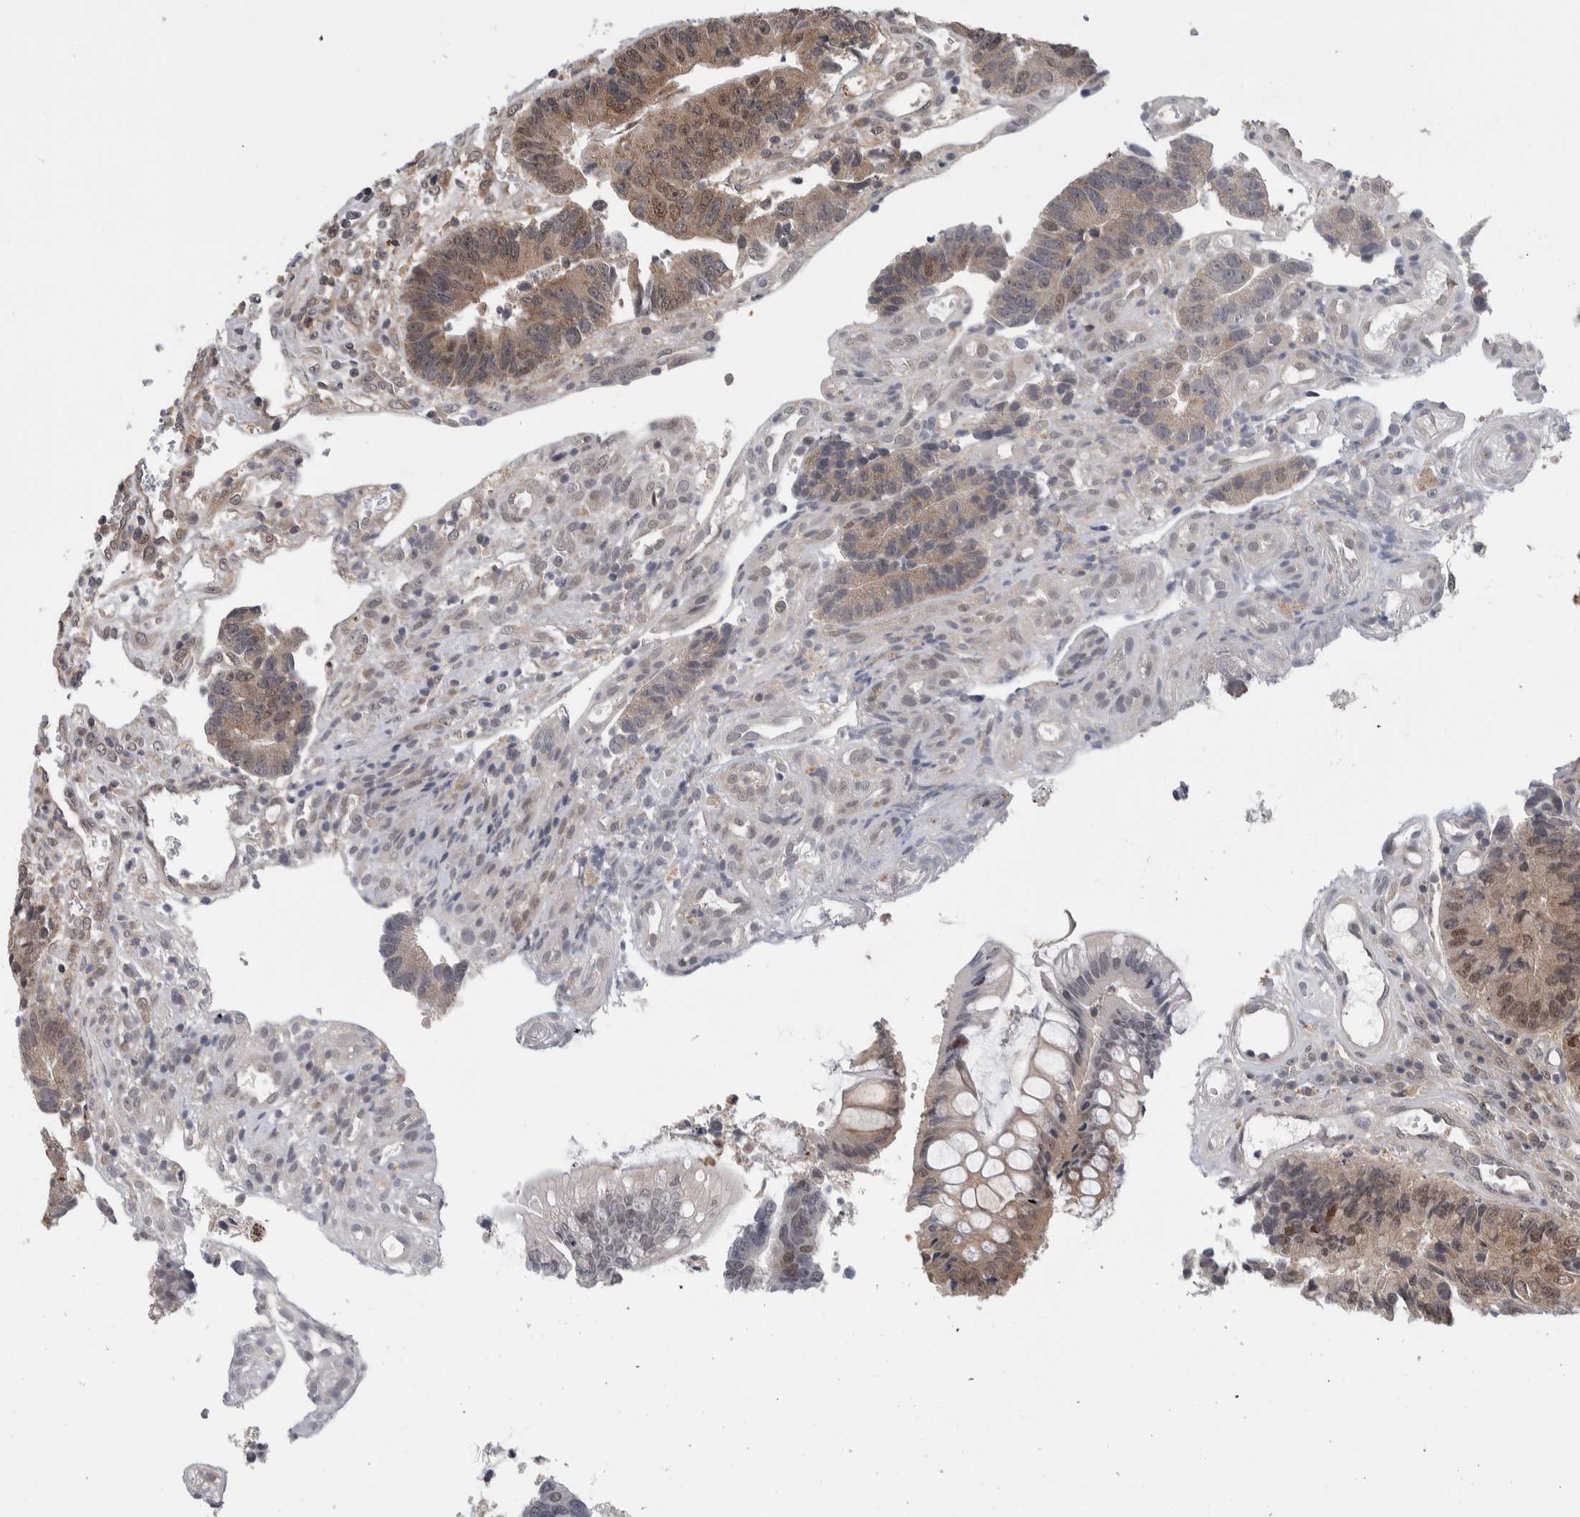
{"staining": {"intensity": "moderate", "quantity": "25%-75%", "location": "cytoplasmic/membranous,nuclear"}, "tissue": "colorectal cancer", "cell_type": "Tumor cells", "image_type": "cancer", "snomed": [{"axis": "morphology", "description": "Adenocarcinoma, NOS"}, {"axis": "topography", "description": "Rectum"}], "caption": "This histopathology image displays immunohistochemistry staining of adenocarcinoma (colorectal), with medium moderate cytoplasmic/membranous and nuclear expression in approximately 25%-75% of tumor cells.", "gene": "CCDC43", "patient": {"sex": "male", "age": 84}}